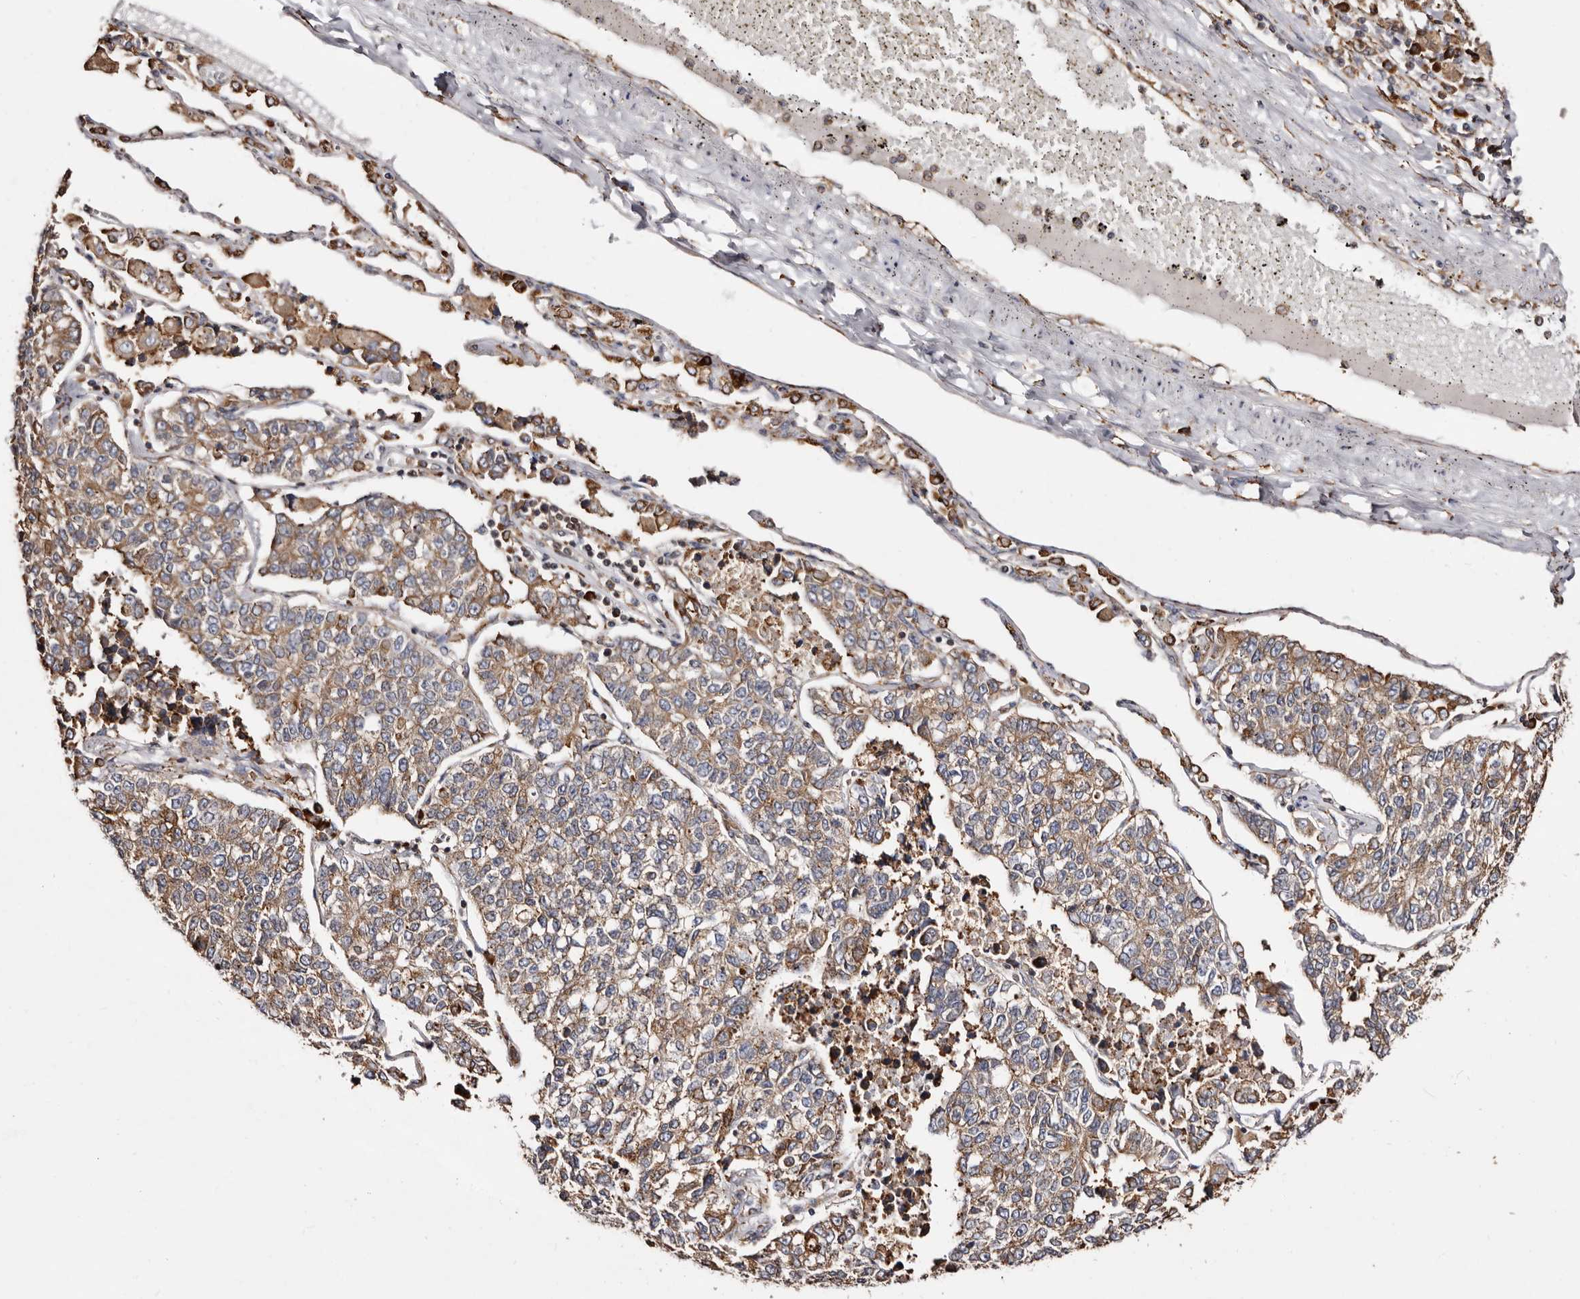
{"staining": {"intensity": "moderate", "quantity": ">75%", "location": "cytoplasmic/membranous"}, "tissue": "lung cancer", "cell_type": "Tumor cells", "image_type": "cancer", "snomed": [{"axis": "morphology", "description": "Adenocarcinoma, NOS"}, {"axis": "topography", "description": "Lung"}], "caption": "High-magnification brightfield microscopy of adenocarcinoma (lung) stained with DAB (3,3'-diaminobenzidine) (brown) and counterstained with hematoxylin (blue). tumor cells exhibit moderate cytoplasmic/membranous expression is appreciated in approximately>75% of cells.", "gene": "ACBD6", "patient": {"sex": "male", "age": 49}}